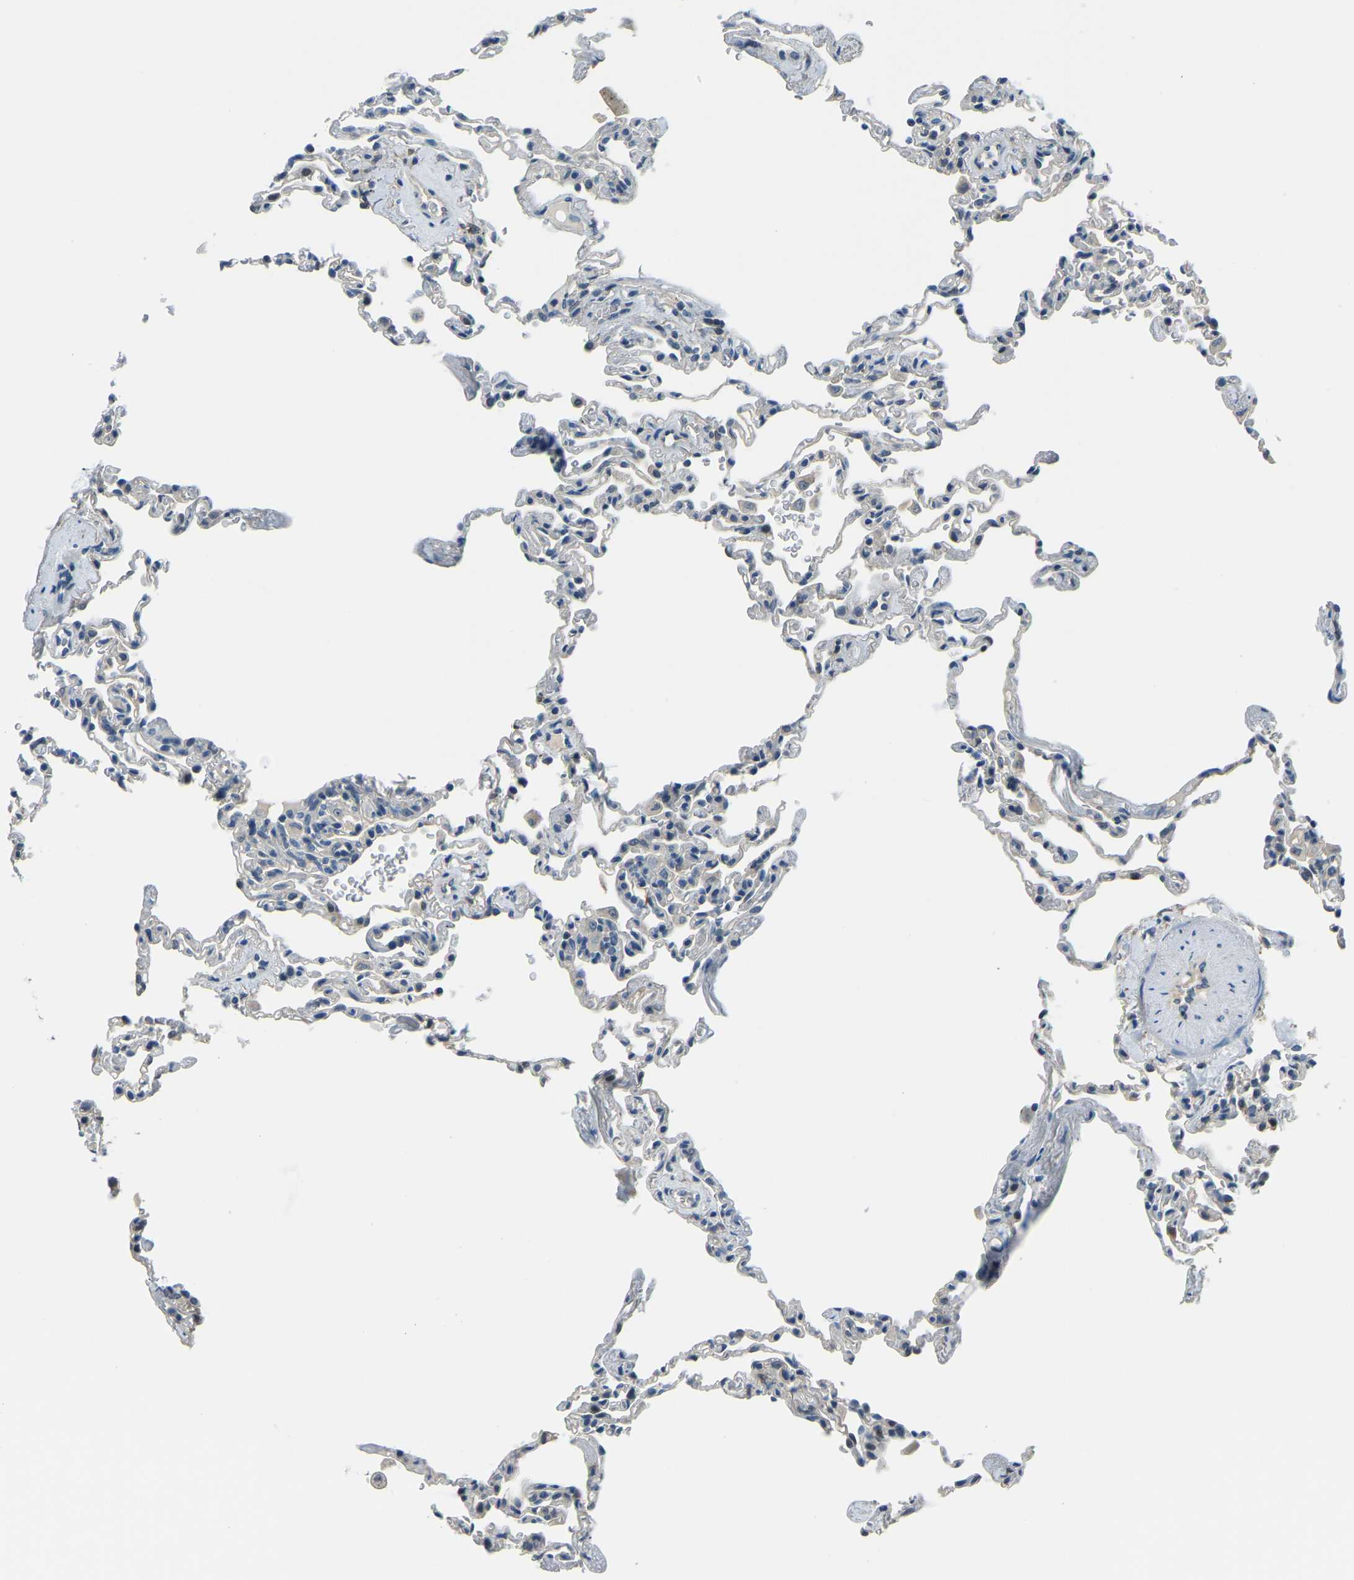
{"staining": {"intensity": "negative", "quantity": "none", "location": "none"}, "tissue": "lung", "cell_type": "Alveolar cells", "image_type": "normal", "snomed": [{"axis": "morphology", "description": "Normal tissue, NOS"}, {"axis": "topography", "description": "Lung"}], "caption": "Alveolar cells show no significant expression in normal lung. (DAB (3,3'-diaminobenzidine) immunohistochemistry, high magnification).", "gene": "RRP1", "patient": {"sex": "male", "age": 59}}